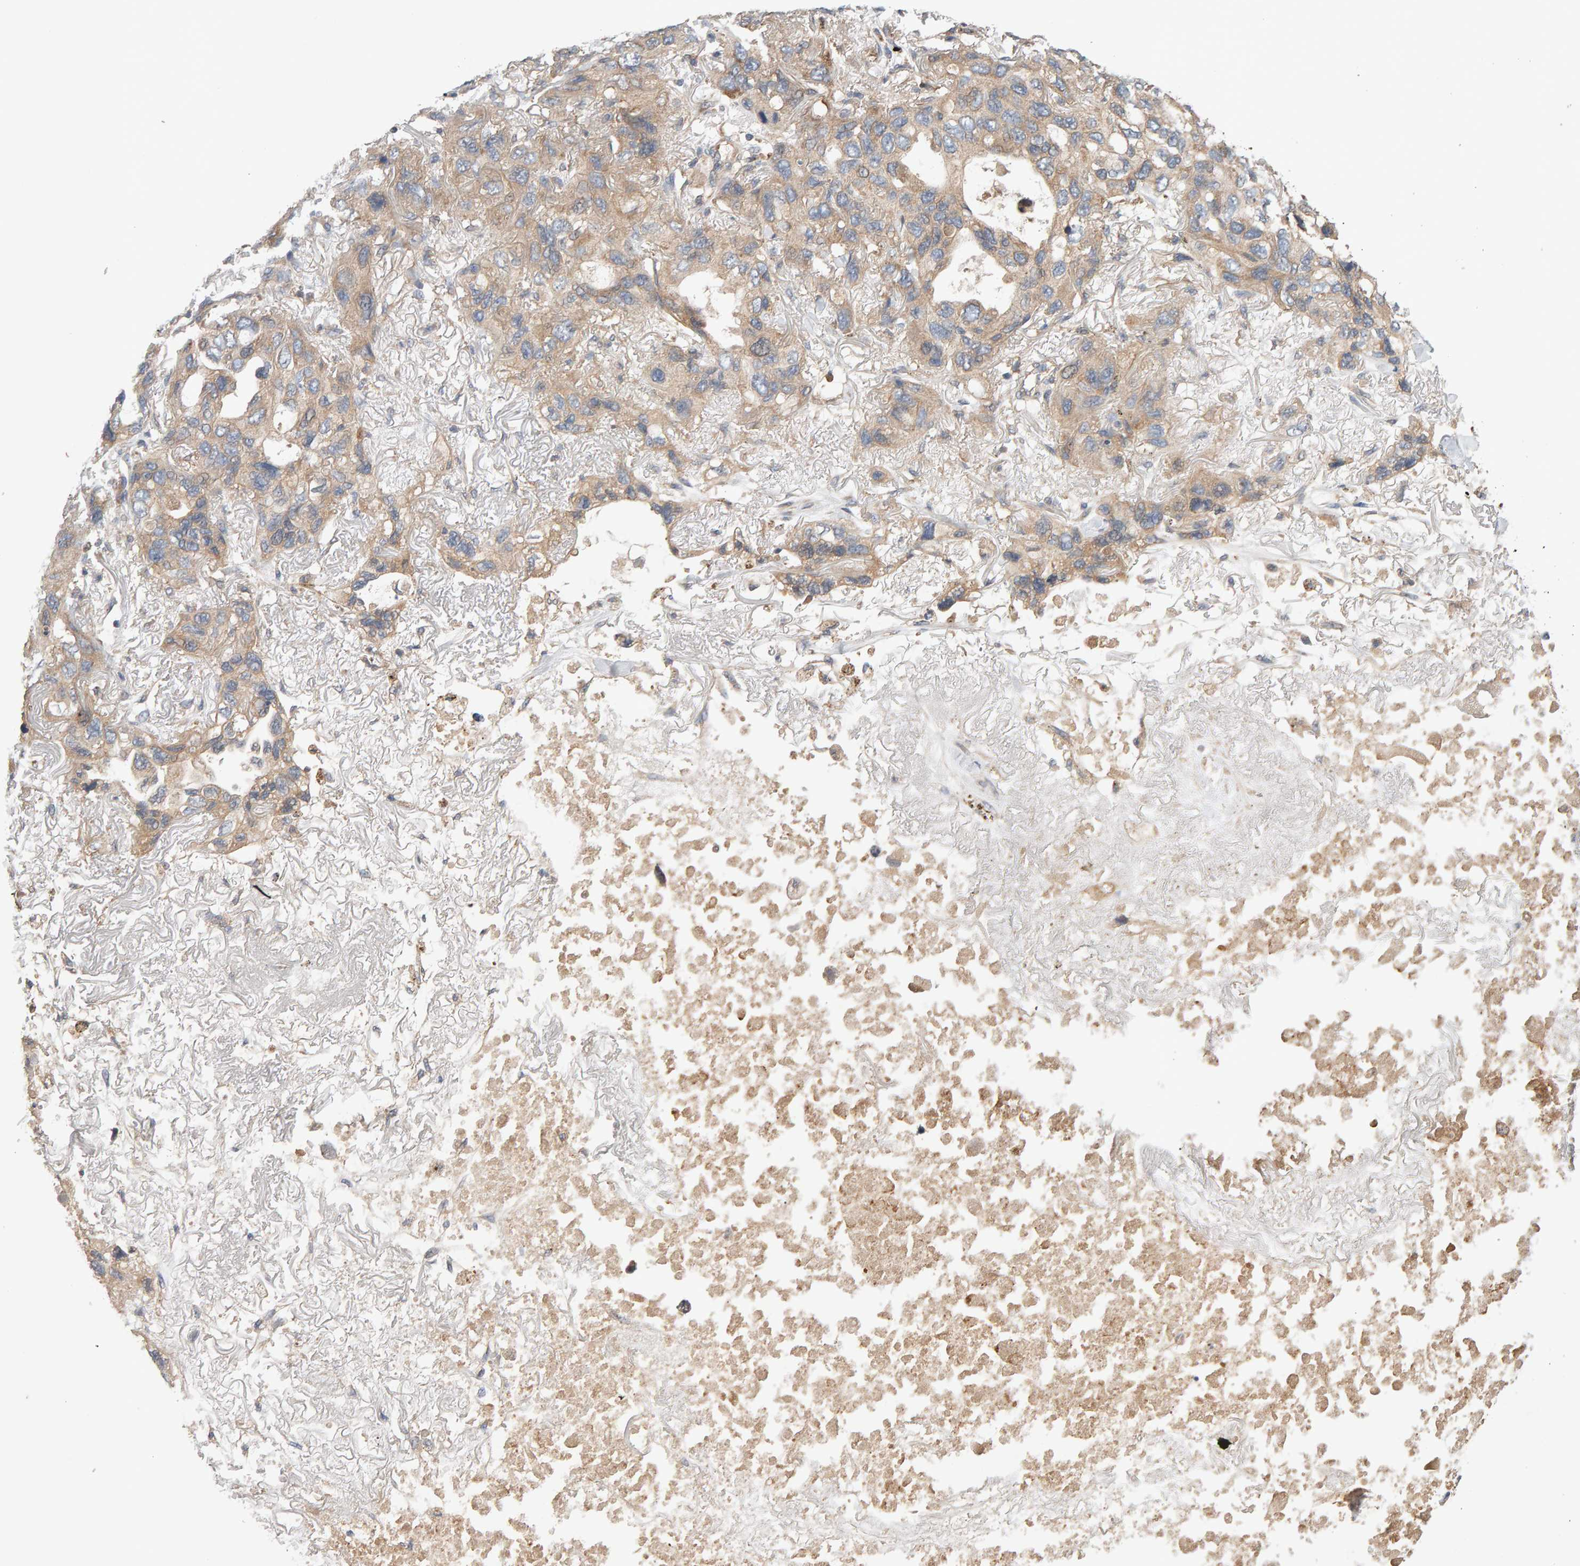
{"staining": {"intensity": "moderate", "quantity": ">75%", "location": "cytoplasmic/membranous"}, "tissue": "lung cancer", "cell_type": "Tumor cells", "image_type": "cancer", "snomed": [{"axis": "morphology", "description": "Squamous cell carcinoma, NOS"}, {"axis": "topography", "description": "Lung"}], "caption": "Immunohistochemical staining of human lung squamous cell carcinoma reveals moderate cytoplasmic/membranous protein staining in about >75% of tumor cells.", "gene": "RNF19A", "patient": {"sex": "female", "age": 73}}